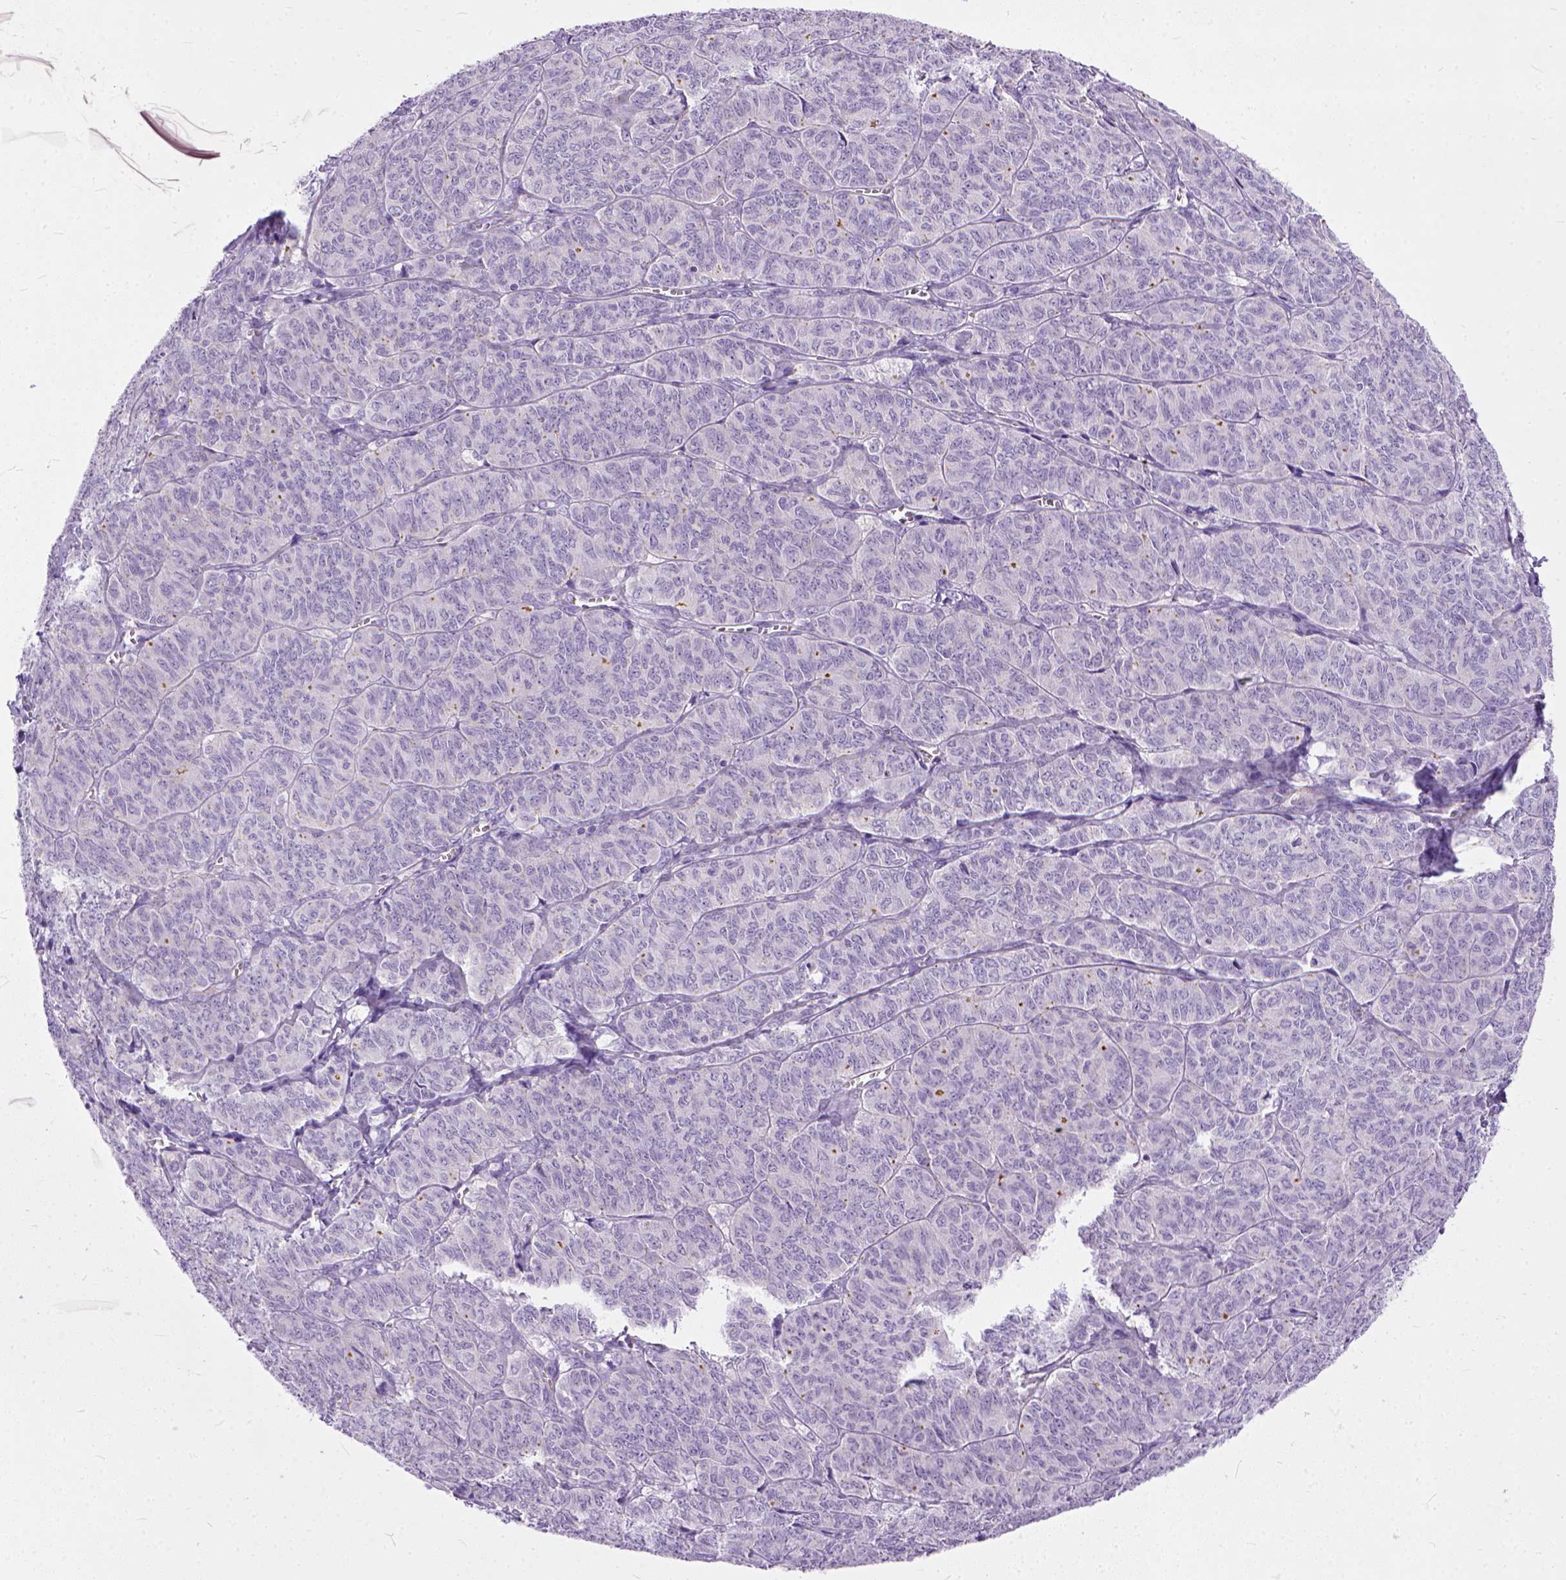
{"staining": {"intensity": "negative", "quantity": "none", "location": "none"}, "tissue": "ovarian cancer", "cell_type": "Tumor cells", "image_type": "cancer", "snomed": [{"axis": "morphology", "description": "Carcinoma, endometroid"}, {"axis": "topography", "description": "Ovary"}], "caption": "A histopathology image of endometroid carcinoma (ovarian) stained for a protein displays no brown staining in tumor cells. The staining is performed using DAB brown chromogen with nuclei counter-stained in using hematoxylin.", "gene": "ADGRF1", "patient": {"sex": "female", "age": 80}}